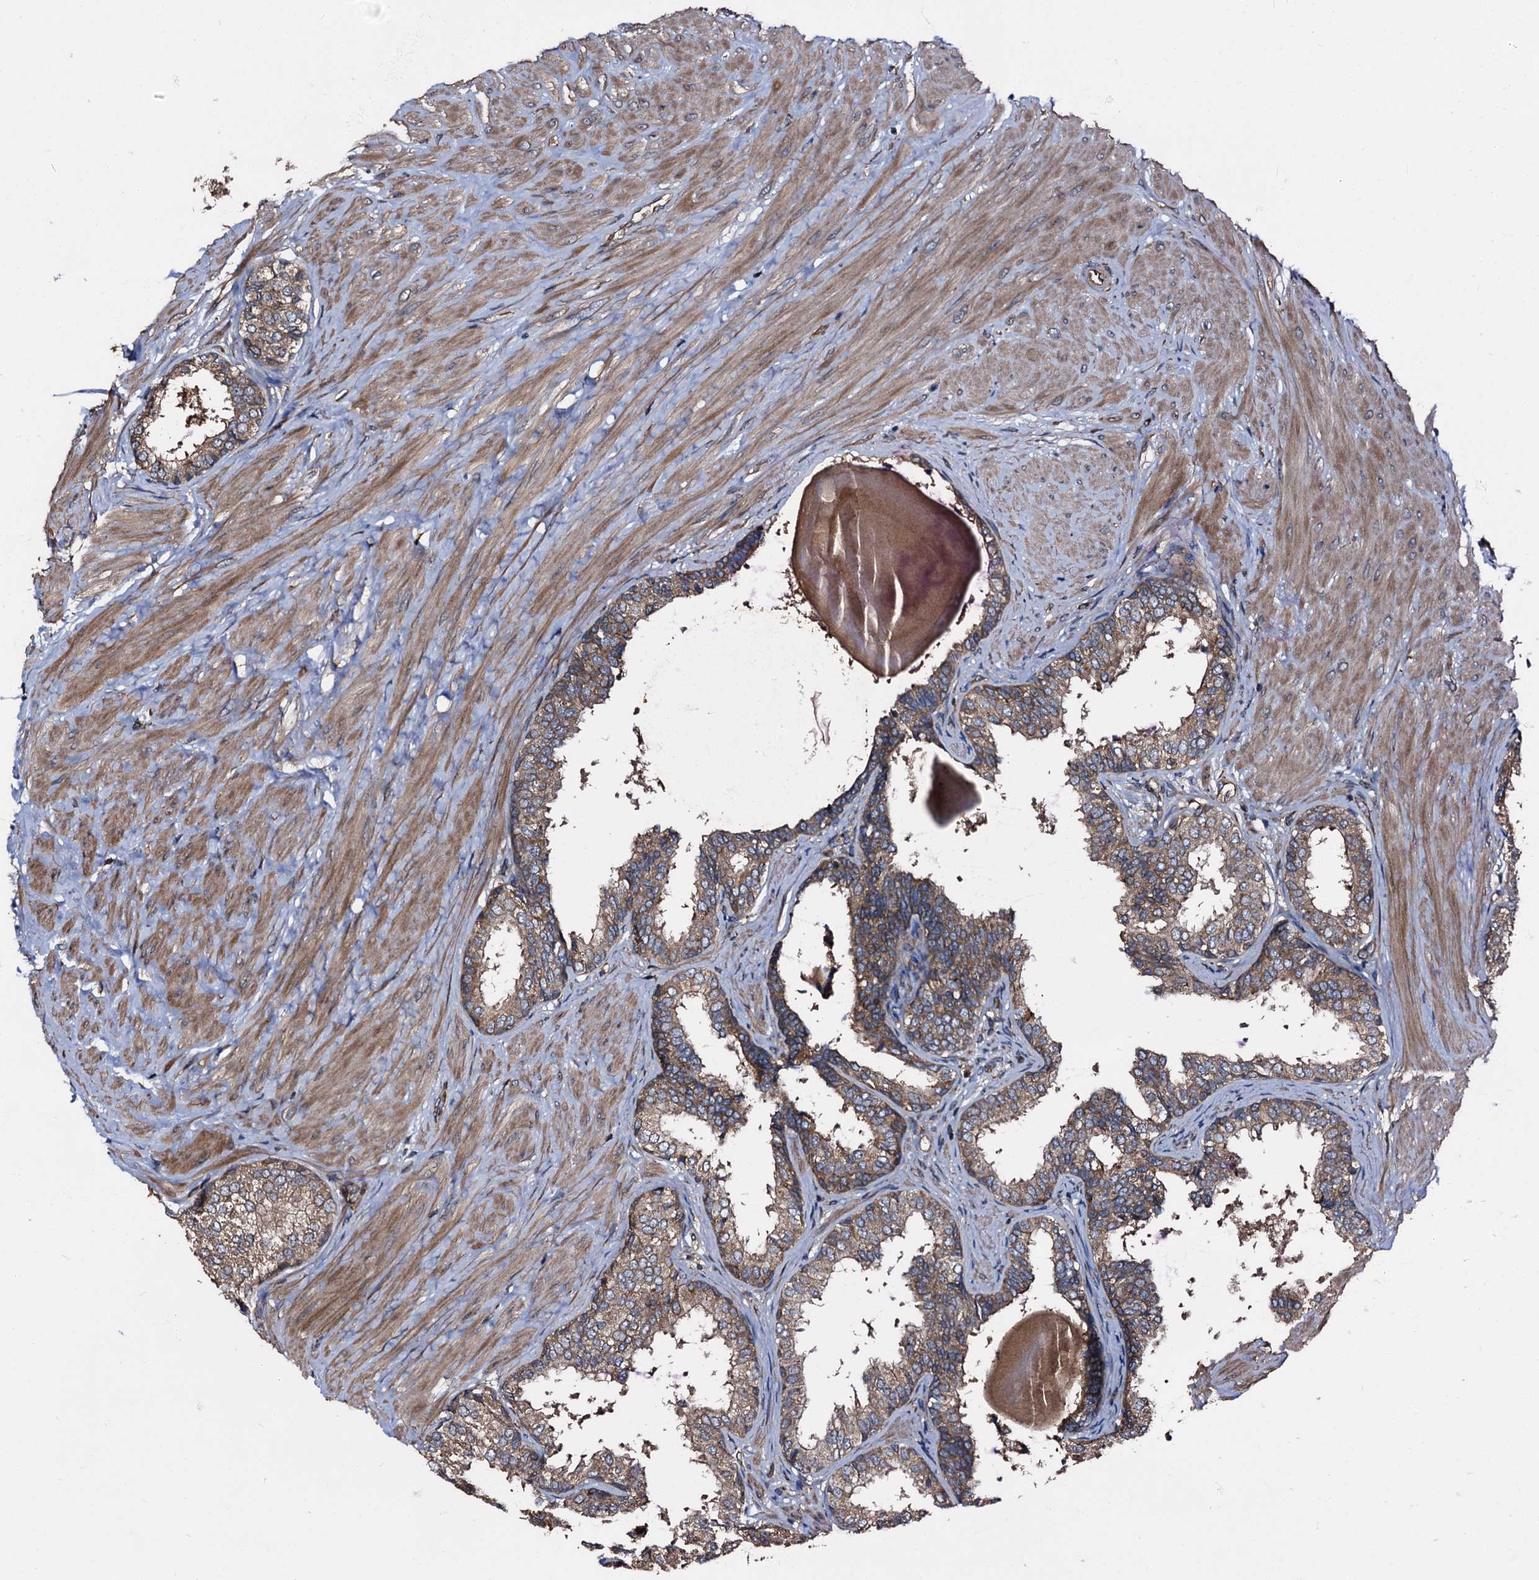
{"staining": {"intensity": "moderate", "quantity": ">75%", "location": "cytoplasmic/membranous"}, "tissue": "prostate", "cell_type": "Glandular cells", "image_type": "normal", "snomed": [{"axis": "morphology", "description": "Normal tissue, NOS"}, {"axis": "topography", "description": "Prostate"}], "caption": "Human prostate stained for a protein (brown) demonstrates moderate cytoplasmic/membranous positive expression in approximately >75% of glandular cells.", "gene": "PEX5", "patient": {"sex": "male", "age": 48}}